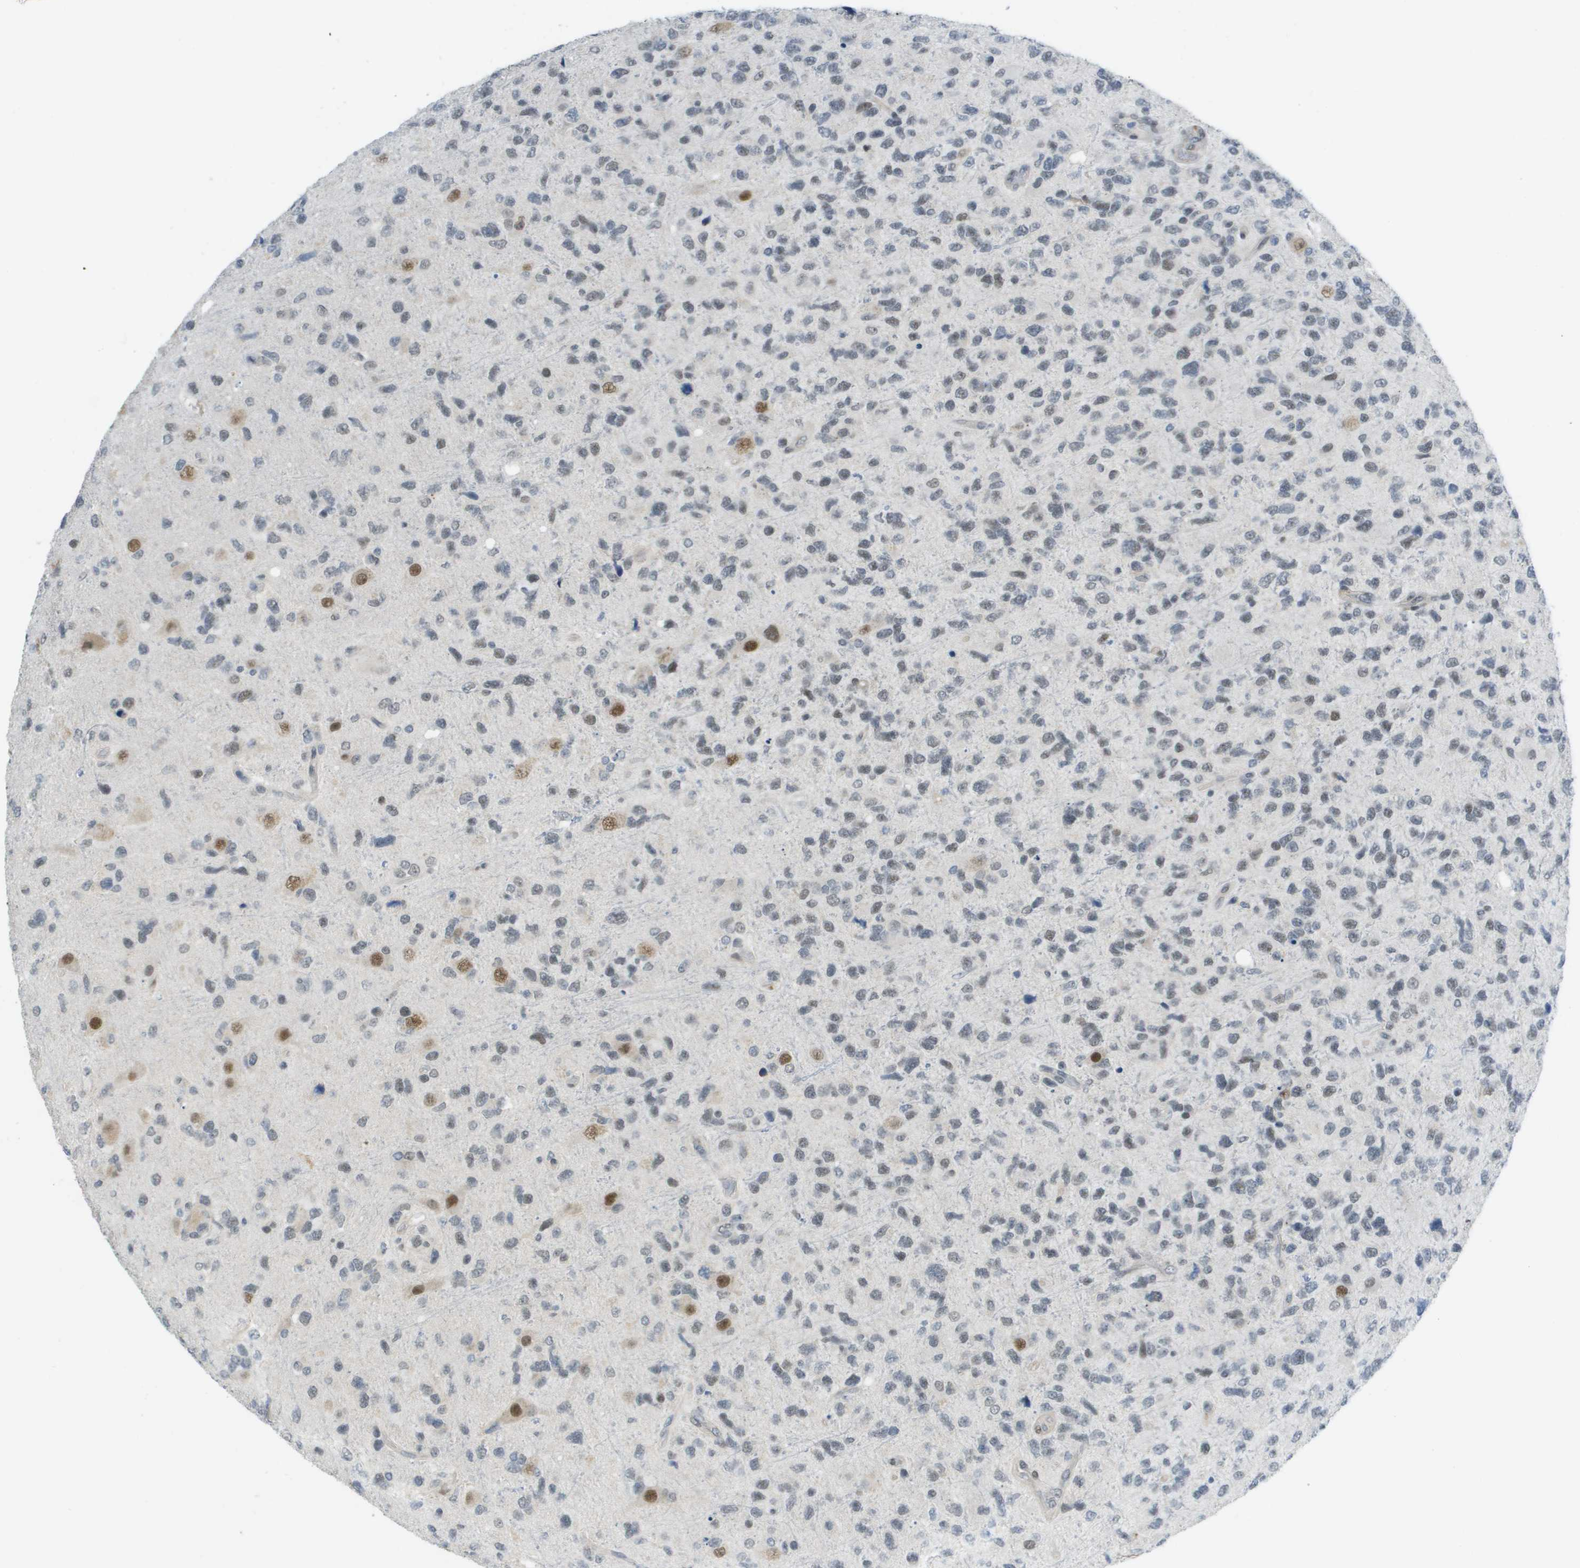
{"staining": {"intensity": "weak", "quantity": "25%-75%", "location": "nuclear"}, "tissue": "glioma", "cell_type": "Tumor cells", "image_type": "cancer", "snomed": [{"axis": "morphology", "description": "Glioma, malignant, High grade"}, {"axis": "topography", "description": "Brain"}], "caption": "Protein expression analysis of human malignant glioma (high-grade) reveals weak nuclear staining in about 25%-75% of tumor cells.", "gene": "ARID1B", "patient": {"sex": "female", "age": 58}}